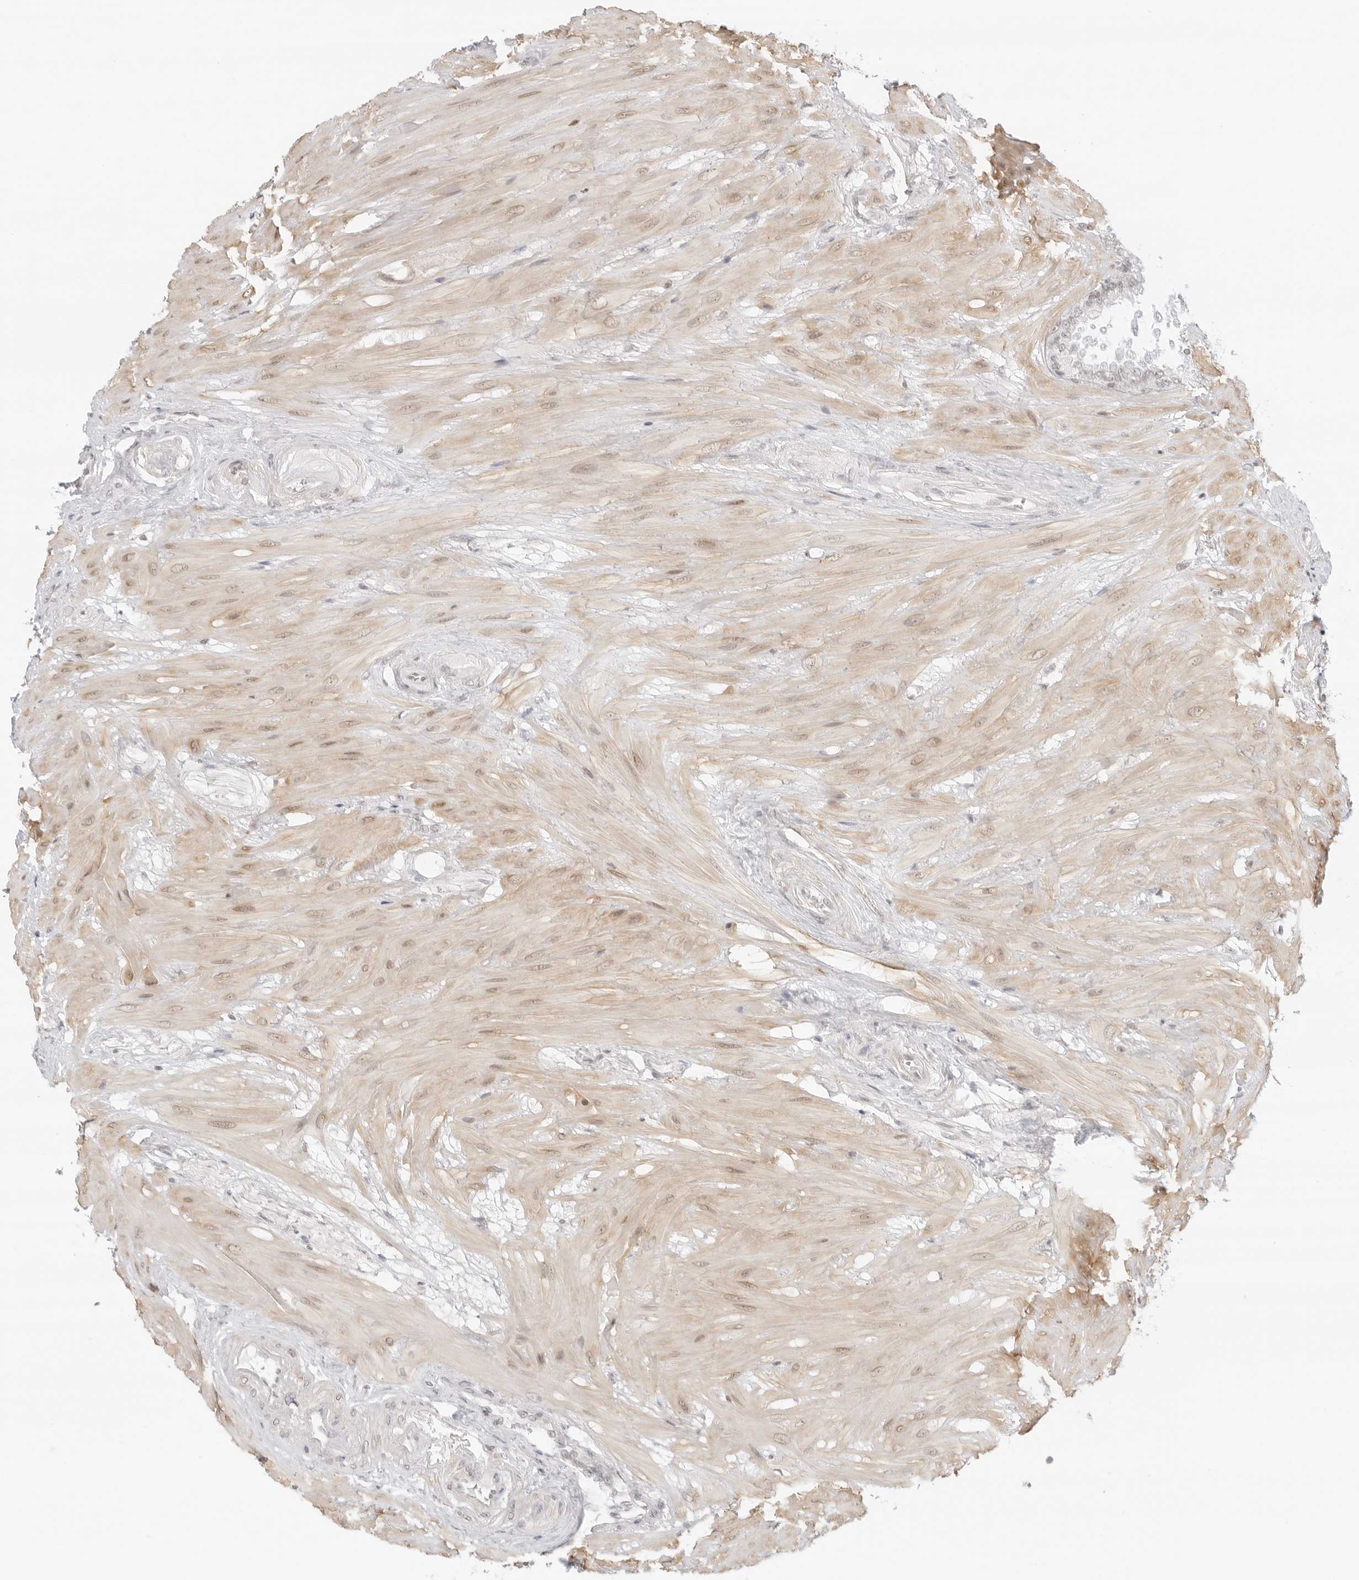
{"staining": {"intensity": "weak", "quantity": "<25%", "location": "nuclear"}, "tissue": "seminal vesicle", "cell_type": "Glandular cells", "image_type": "normal", "snomed": [{"axis": "morphology", "description": "Normal tissue, NOS"}, {"axis": "topography", "description": "Seminal veicle"}], "caption": "The immunohistochemistry (IHC) micrograph has no significant staining in glandular cells of seminal vesicle.", "gene": "TCIM", "patient": {"sex": "male", "age": 46}}